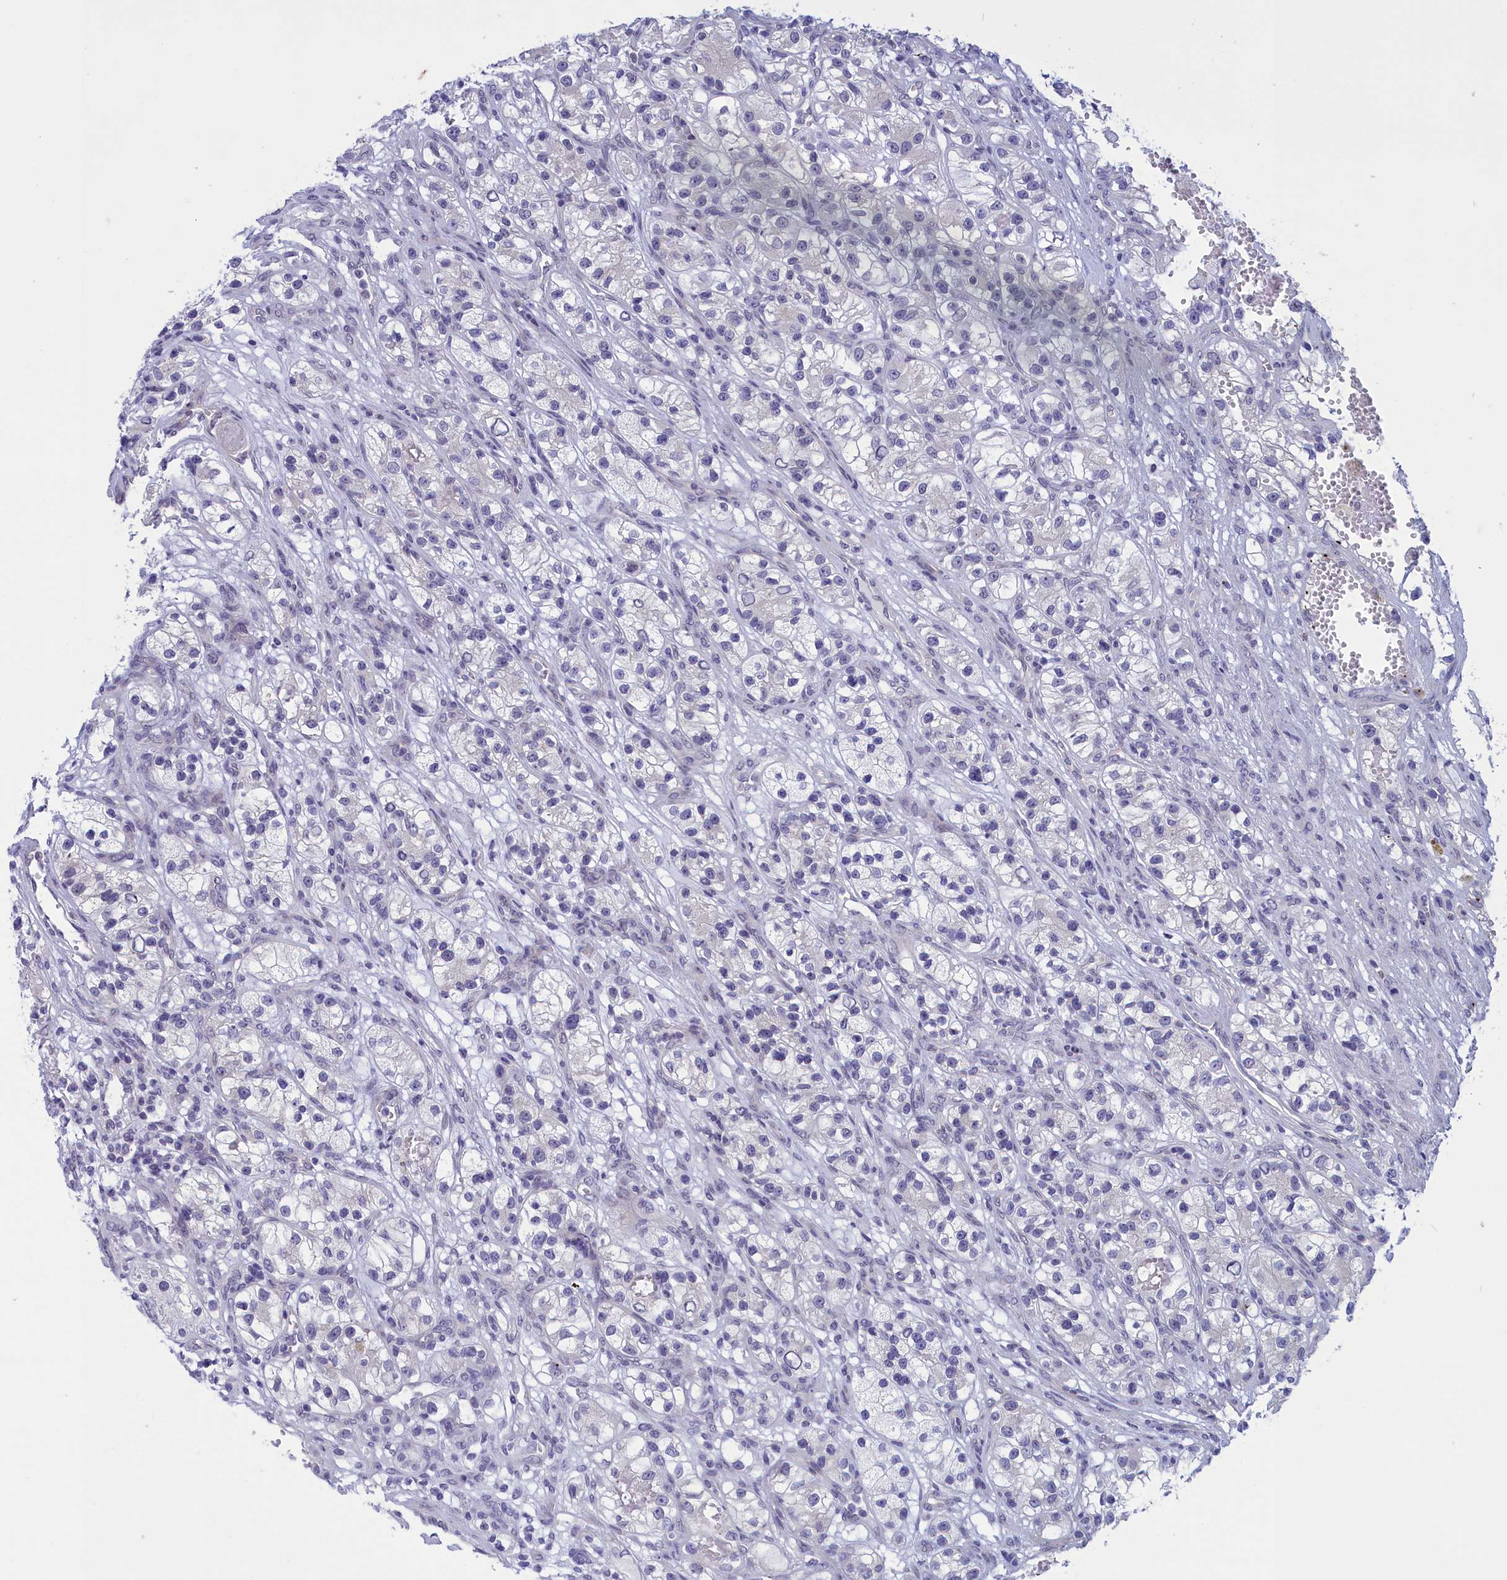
{"staining": {"intensity": "negative", "quantity": "none", "location": "none"}, "tissue": "renal cancer", "cell_type": "Tumor cells", "image_type": "cancer", "snomed": [{"axis": "morphology", "description": "Adenocarcinoma, NOS"}, {"axis": "topography", "description": "Kidney"}], "caption": "IHC image of renal cancer stained for a protein (brown), which shows no staining in tumor cells. (Brightfield microscopy of DAB immunohistochemistry at high magnification).", "gene": "ELOA2", "patient": {"sex": "female", "age": 57}}